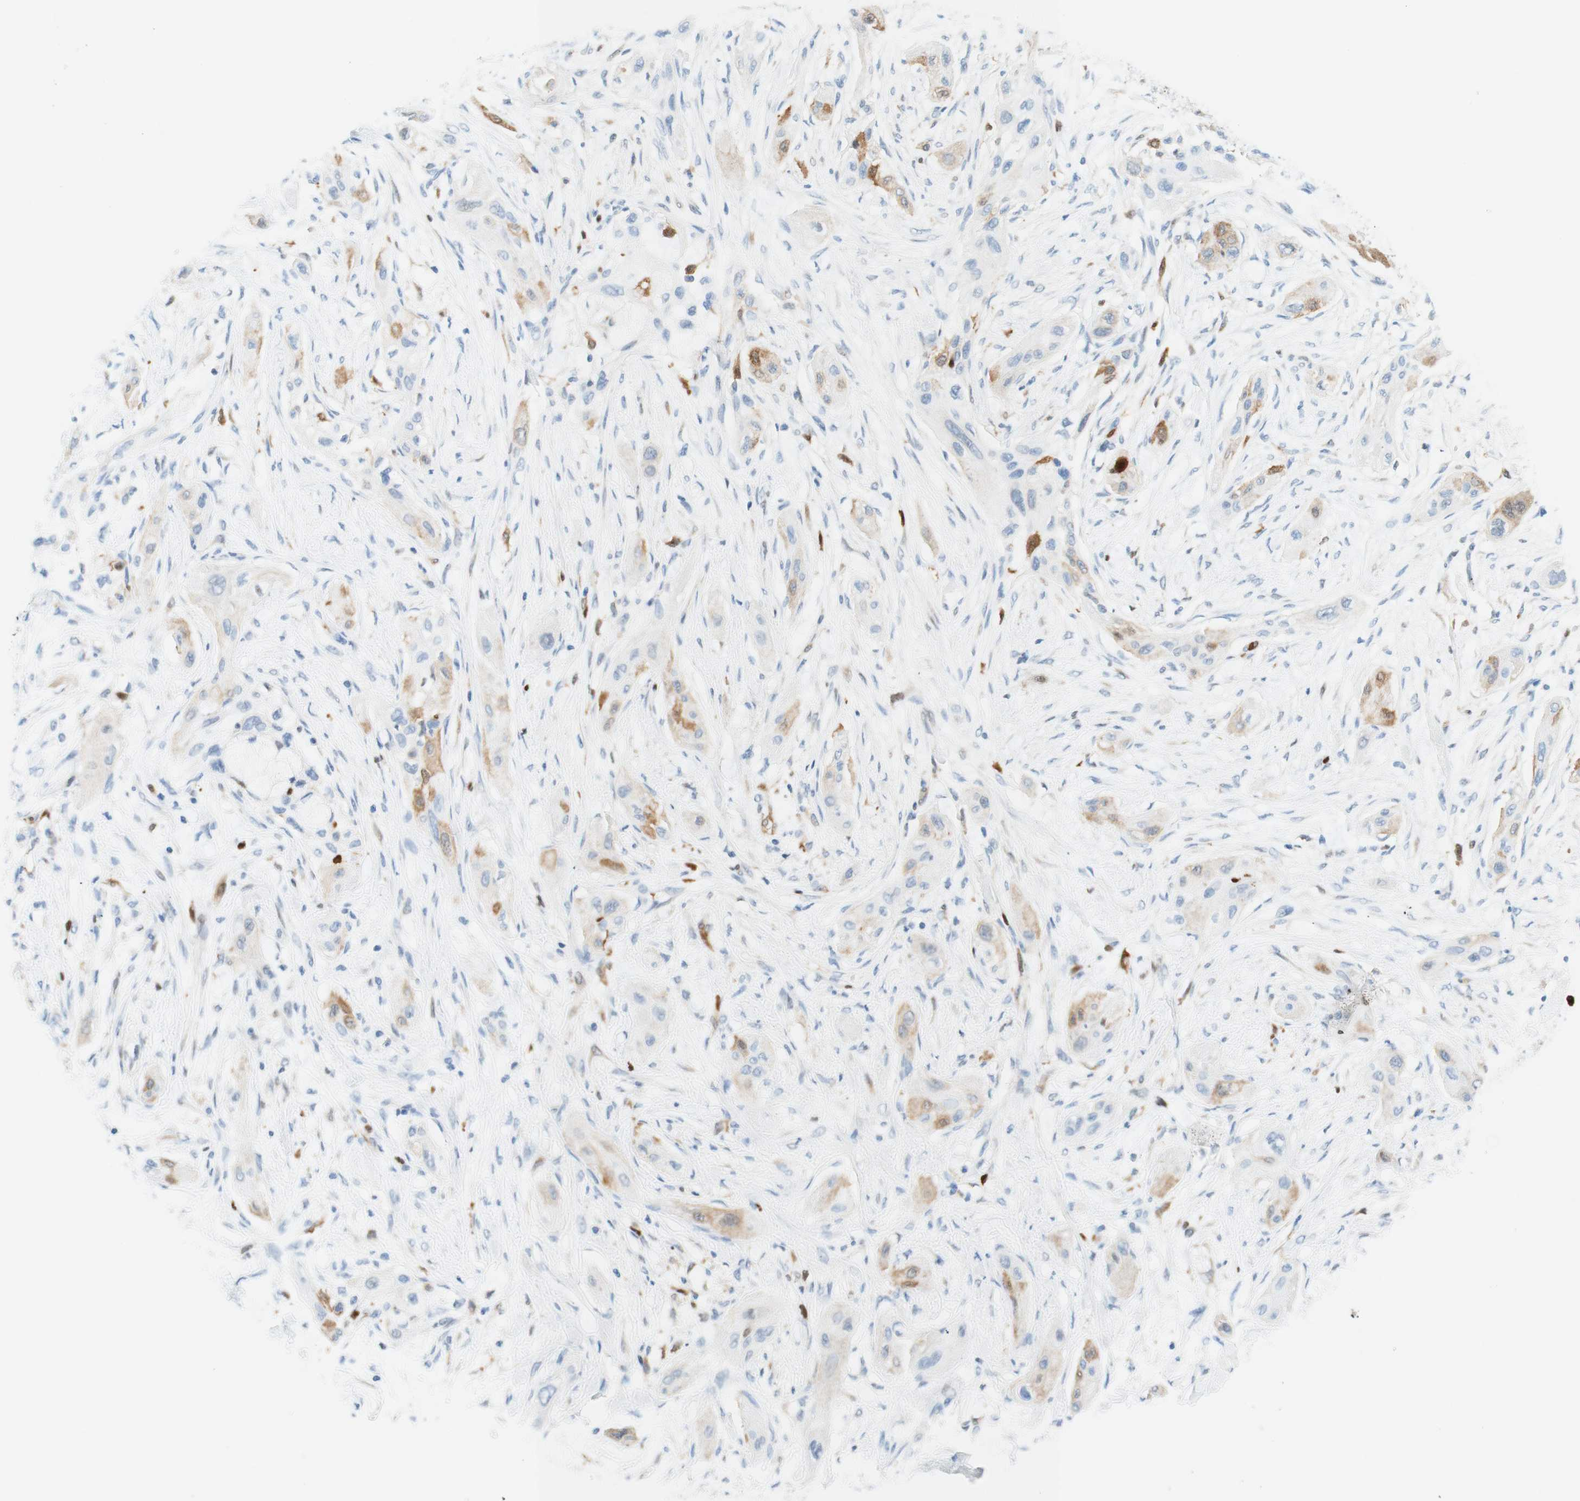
{"staining": {"intensity": "weak", "quantity": "25%-75%", "location": "cytoplasmic/membranous"}, "tissue": "lung cancer", "cell_type": "Tumor cells", "image_type": "cancer", "snomed": [{"axis": "morphology", "description": "Squamous cell carcinoma, NOS"}, {"axis": "topography", "description": "Lung"}], "caption": "Protein staining of lung cancer tissue shows weak cytoplasmic/membranous staining in approximately 25%-75% of tumor cells. (DAB = brown stain, brightfield microscopy at high magnification).", "gene": "STMN1", "patient": {"sex": "female", "age": 47}}